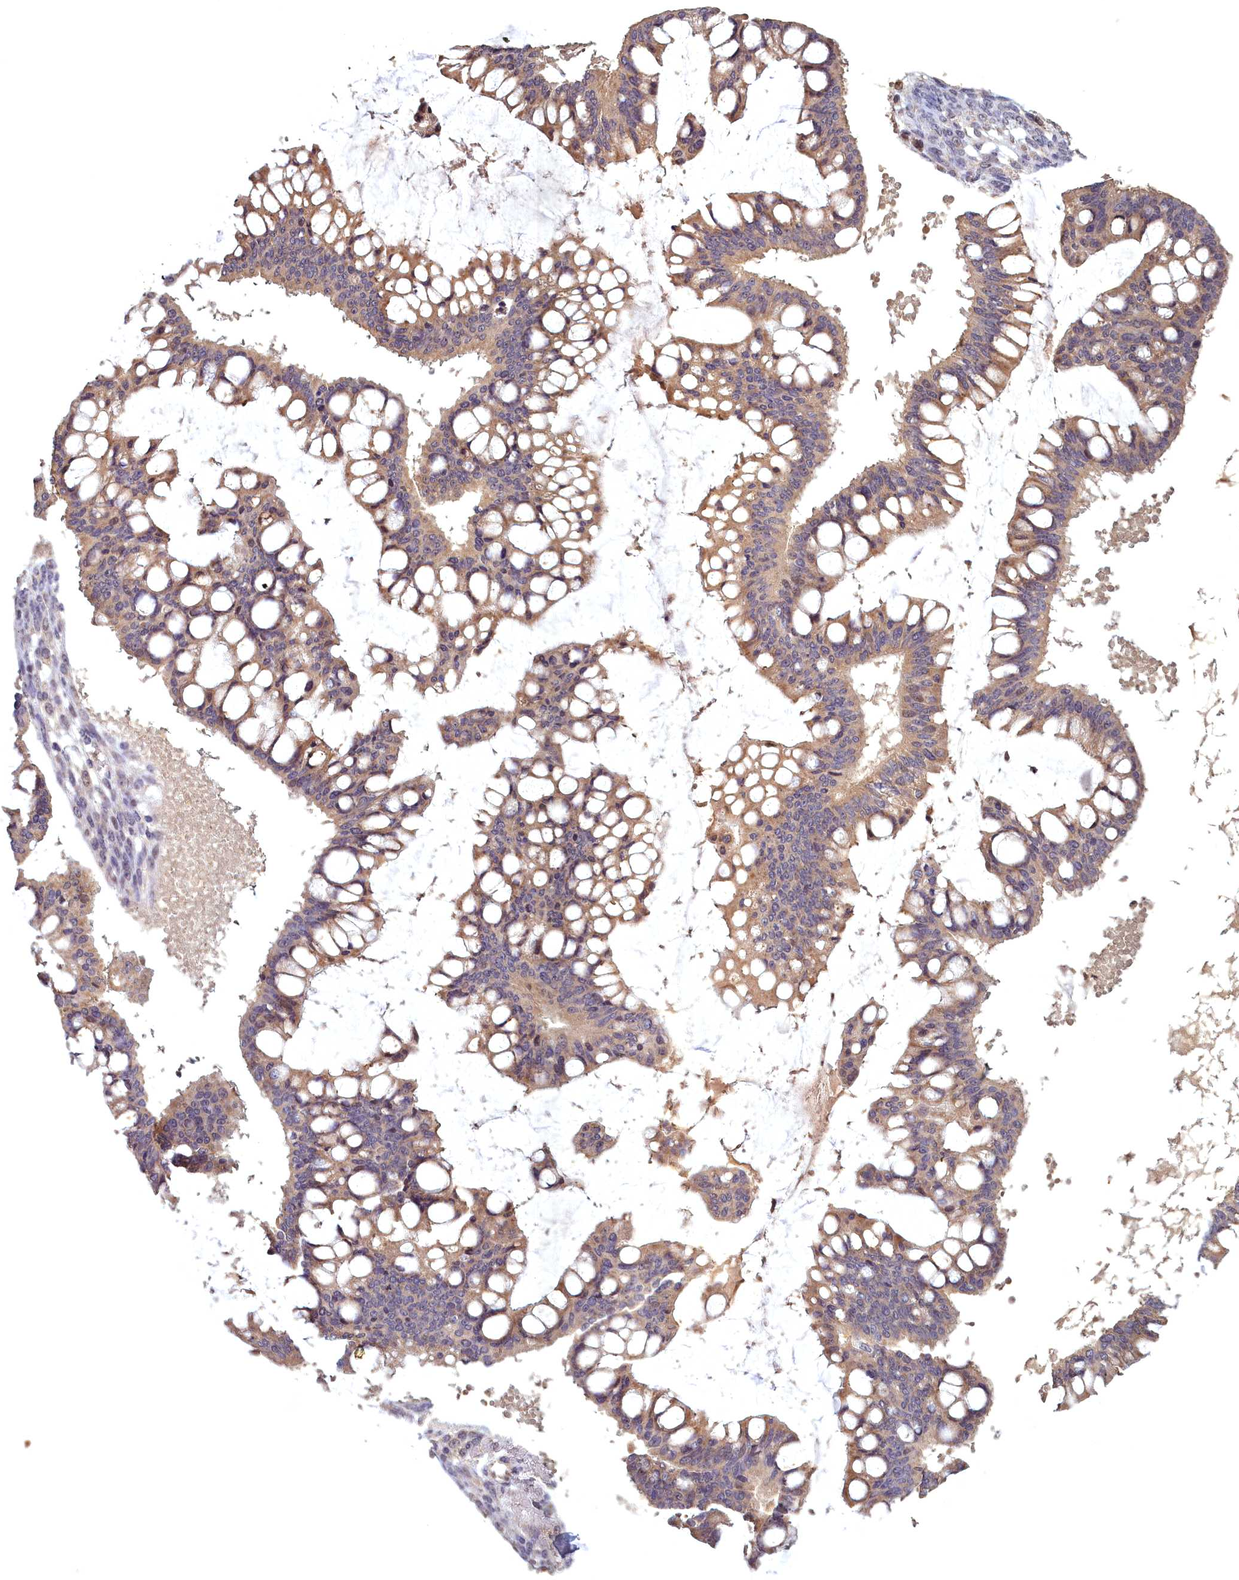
{"staining": {"intensity": "moderate", "quantity": ">75%", "location": "cytoplasmic/membranous"}, "tissue": "ovarian cancer", "cell_type": "Tumor cells", "image_type": "cancer", "snomed": [{"axis": "morphology", "description": "Cystadenocarcinoma, mucinous, NOS"}, {"axis": "topography", "description": "Ovary"}], "caption": "Immunohistochemical staining of mucinous cystadenocarcinoma (ovarian) shows moderate cytoplasmic/membranous protein expression in approximately >75% of tumor cells. (brown staining indicates protein expression, while blue staining denotes nuclei).", "gene": "EPB41L4B", "patient": {"sex": "female", "age": 73}}